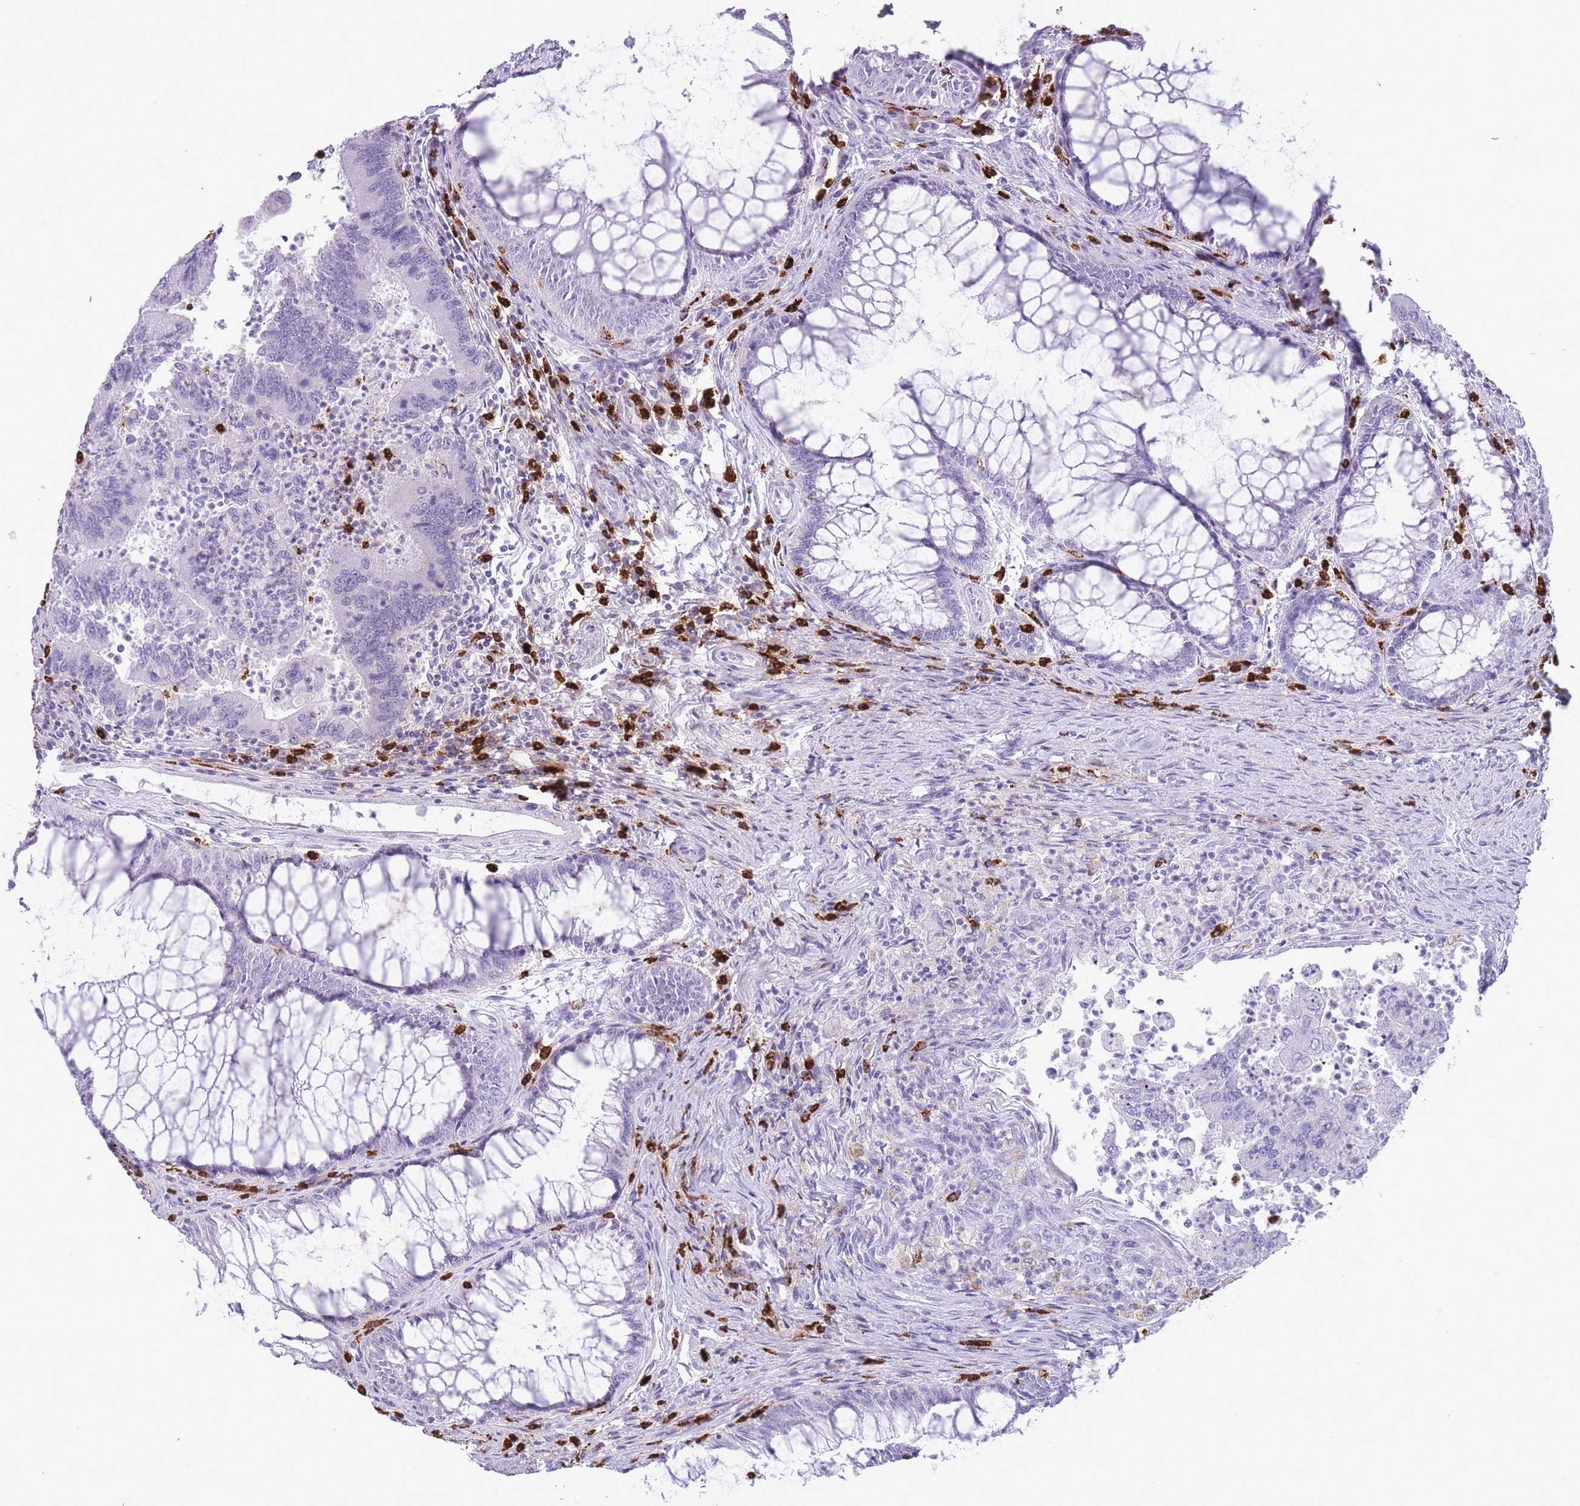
{"staining": {"intensity": "negative", "quantity": "none", "location": "none"}, "tissue": "colorectal cancer", "cell_type": "Tumor cells", "image_type": "cancer", "snomed": [{"axis": "morphology", "description": "Adenocarcinoma, NOS"}, {"axis": "topography", "description": "Colon"}], "caption": "Immunohistochemical staining of colorectal cancer reveals no significant staining in tumor cells.", "gene": "OR4F21", "patient": {"sex": "female", "age": 67}}